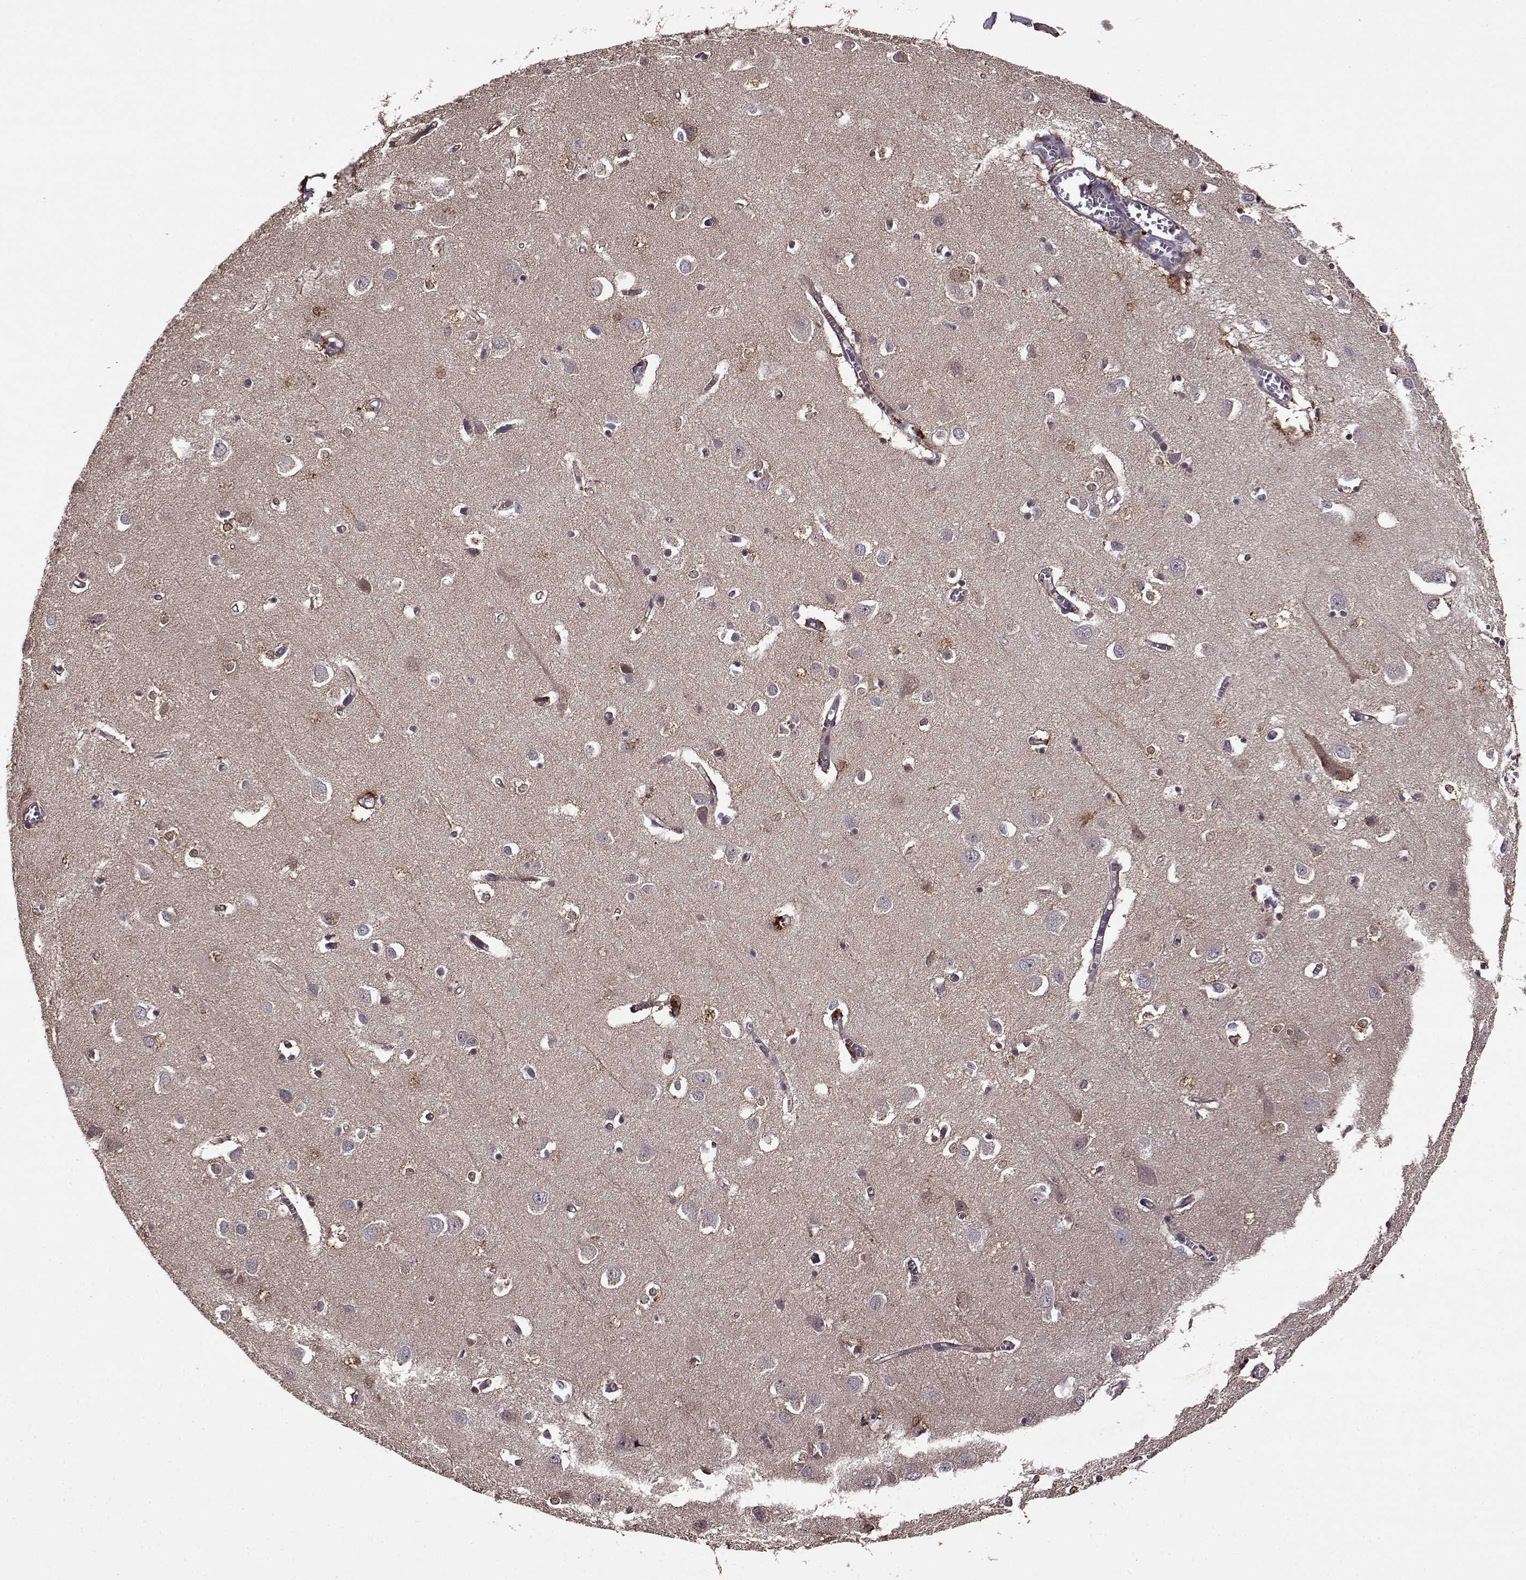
{"staining": {"intensity": "negative", "quantity": "none", "location": "none"}, "tissue": "cerebral cortex", "cell_type": "Endothelial cells", "image_type": "normal", "snomed": [{"axis": "morphology", "description": "Normal tissue, NOS"}, {"axis": "topography", "description": "Cerebral cortex"}], "caption": "Cerebral cortex stained for a protein using IHC reveals no positivity endothelial cells.", "gene": "MAIP1", "patient": {"sex": "male", "age": 70}}